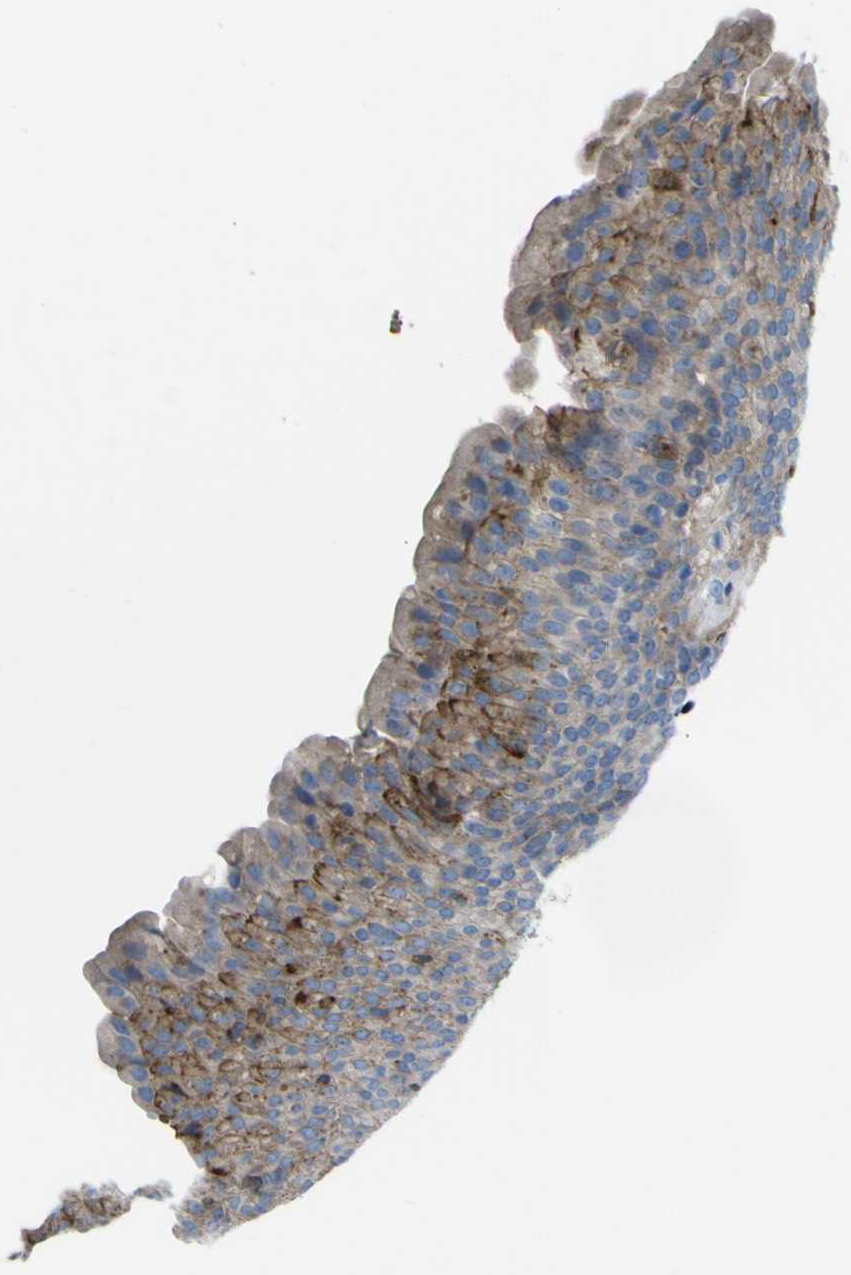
{"staining": {"intensity": "moderate", "quantity": ">75%", "location": "cytoplasmic/membranous"}, "tissue": "urinary bladder", "cell_type": "Urothelial cells", "image_type": "normal", "snomed": [{"axis": "morphology", "description": "Normal tissue, NOS"}, {"axis": "topography", "description": "Urinary bladder"}], "caption": "About >75% of urothelial cells in unremarkable human urinary bladder display moderate cytoplasmic/membranous protein expression as visualized by brown immunohistochemical staining.", "gene": "CST3", "patient": {"sex": "female", "age": 79}}